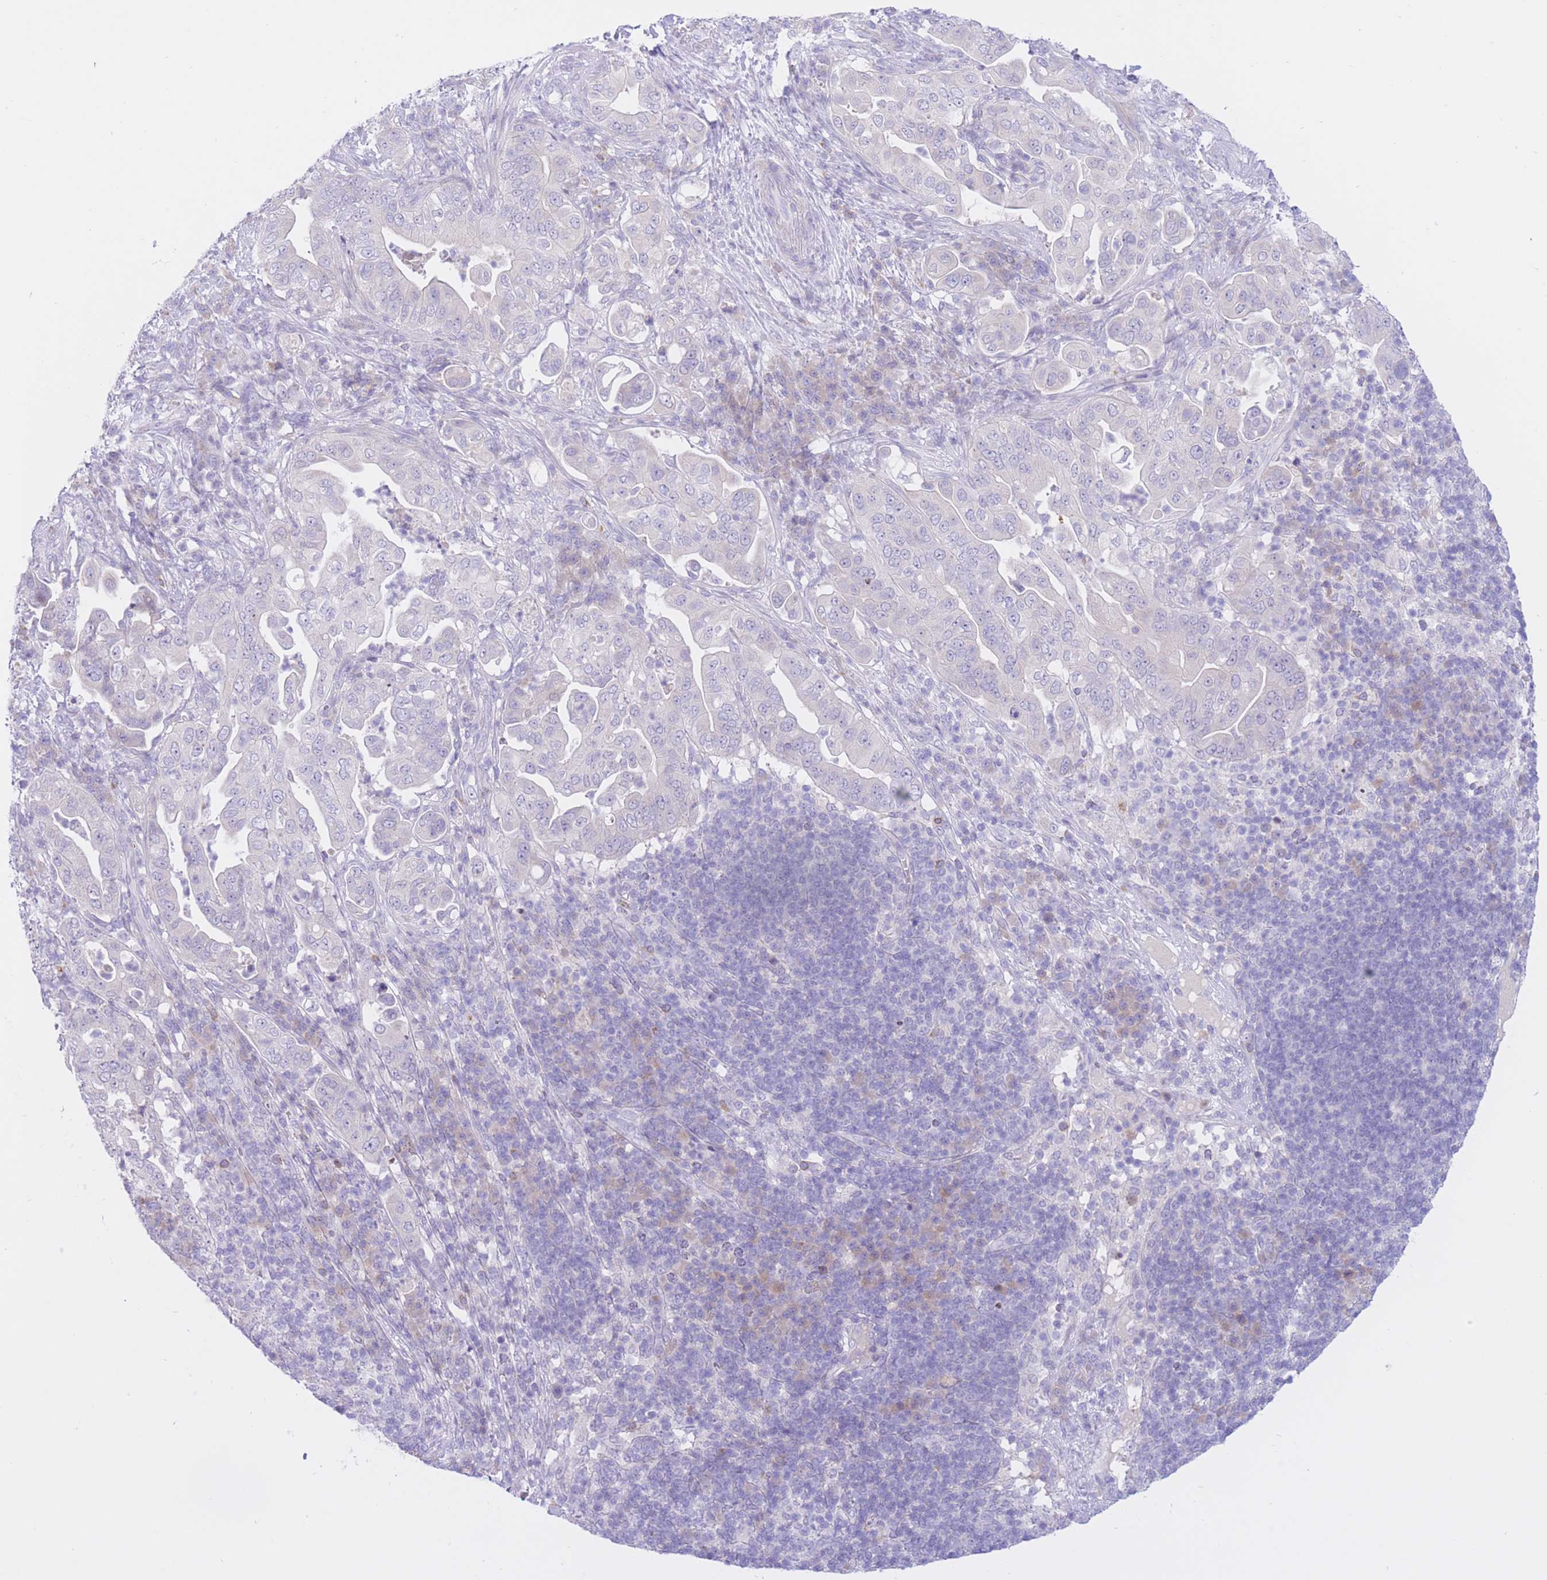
{"staining": {"intensity": "negative", "quantity": "none", "location": "none"}, "tissue": "pancreatic cancer", "cell_type": "Tumor cells", "image_type": "cancer", "snomed": [{"axis": "morphology", "description": "Adenocarcinoma, NOS"}, {"axis": "topography", "description": "Pancreas"}], "caption": "Pancreatic cancer (adenocarcinoma) stained for a protein using immunohistochemistry (IHC) shows no positivity tumor cells.", "gene": "RPL39L", "patient": {"sex": "female", "age": 63}}